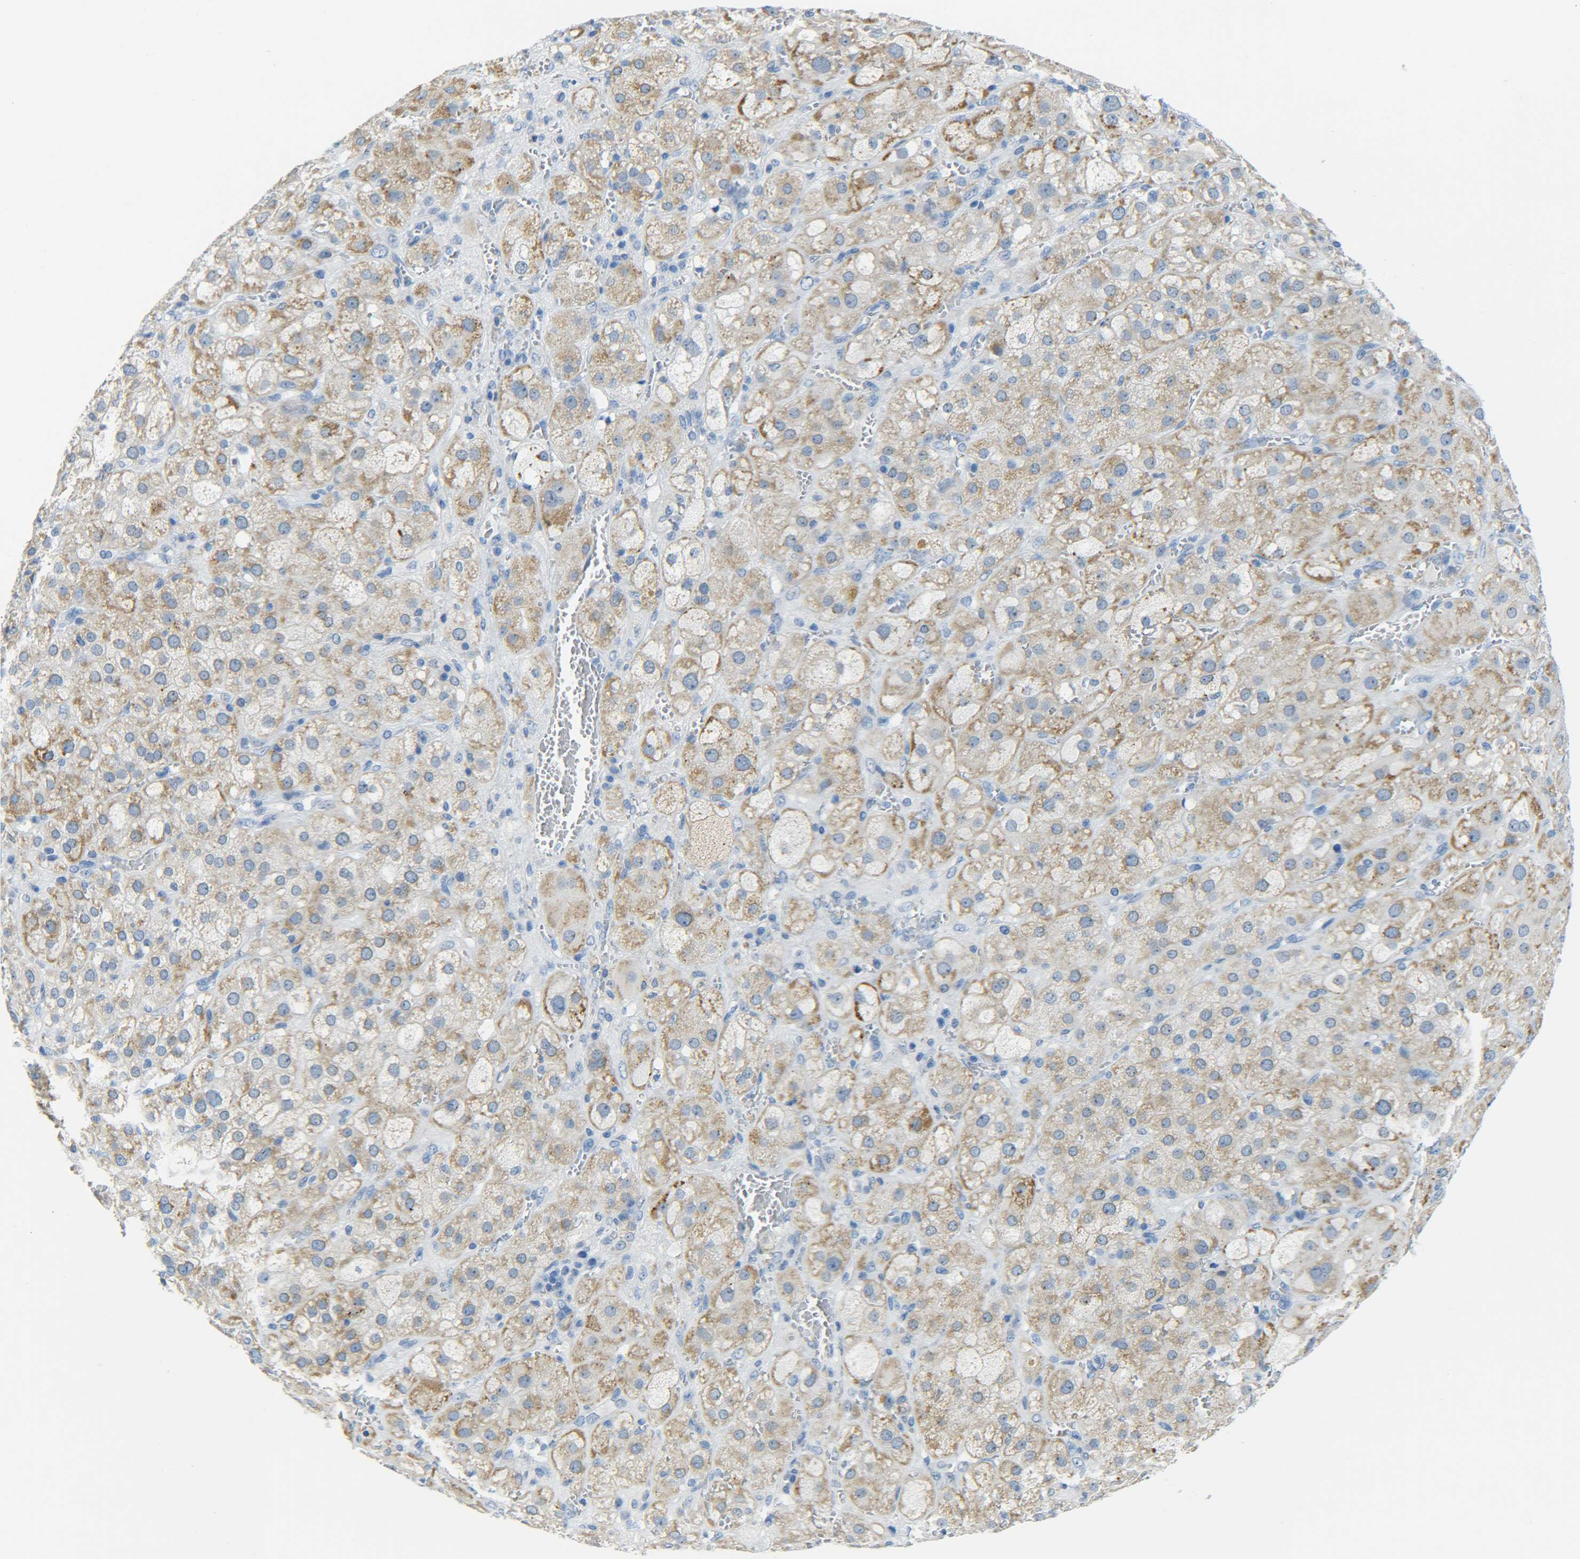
{"staining": {"intensity": "moderate", "quantity": "25%-75%", "location": "cytoplasmic/membranous"}, "tissue": "adrenal gland", "cell_type": "Glandular cells", "image_type": "normal", "snomed": [{"axis": "morphology", "description": "Normal tissue, NOS"}, {"axis": "topography", "description": "Adrenal gland"}], "caption": "Protein expression analysis of normal adrenal gland displays moderate cytoplasmic/membranous staining in approximately 25%-75% of glandular cells. (IHC, brightfield microscopy, high magnification).", "gene": "C15orf48", "patient": {"sex": "female", "age": 47}}